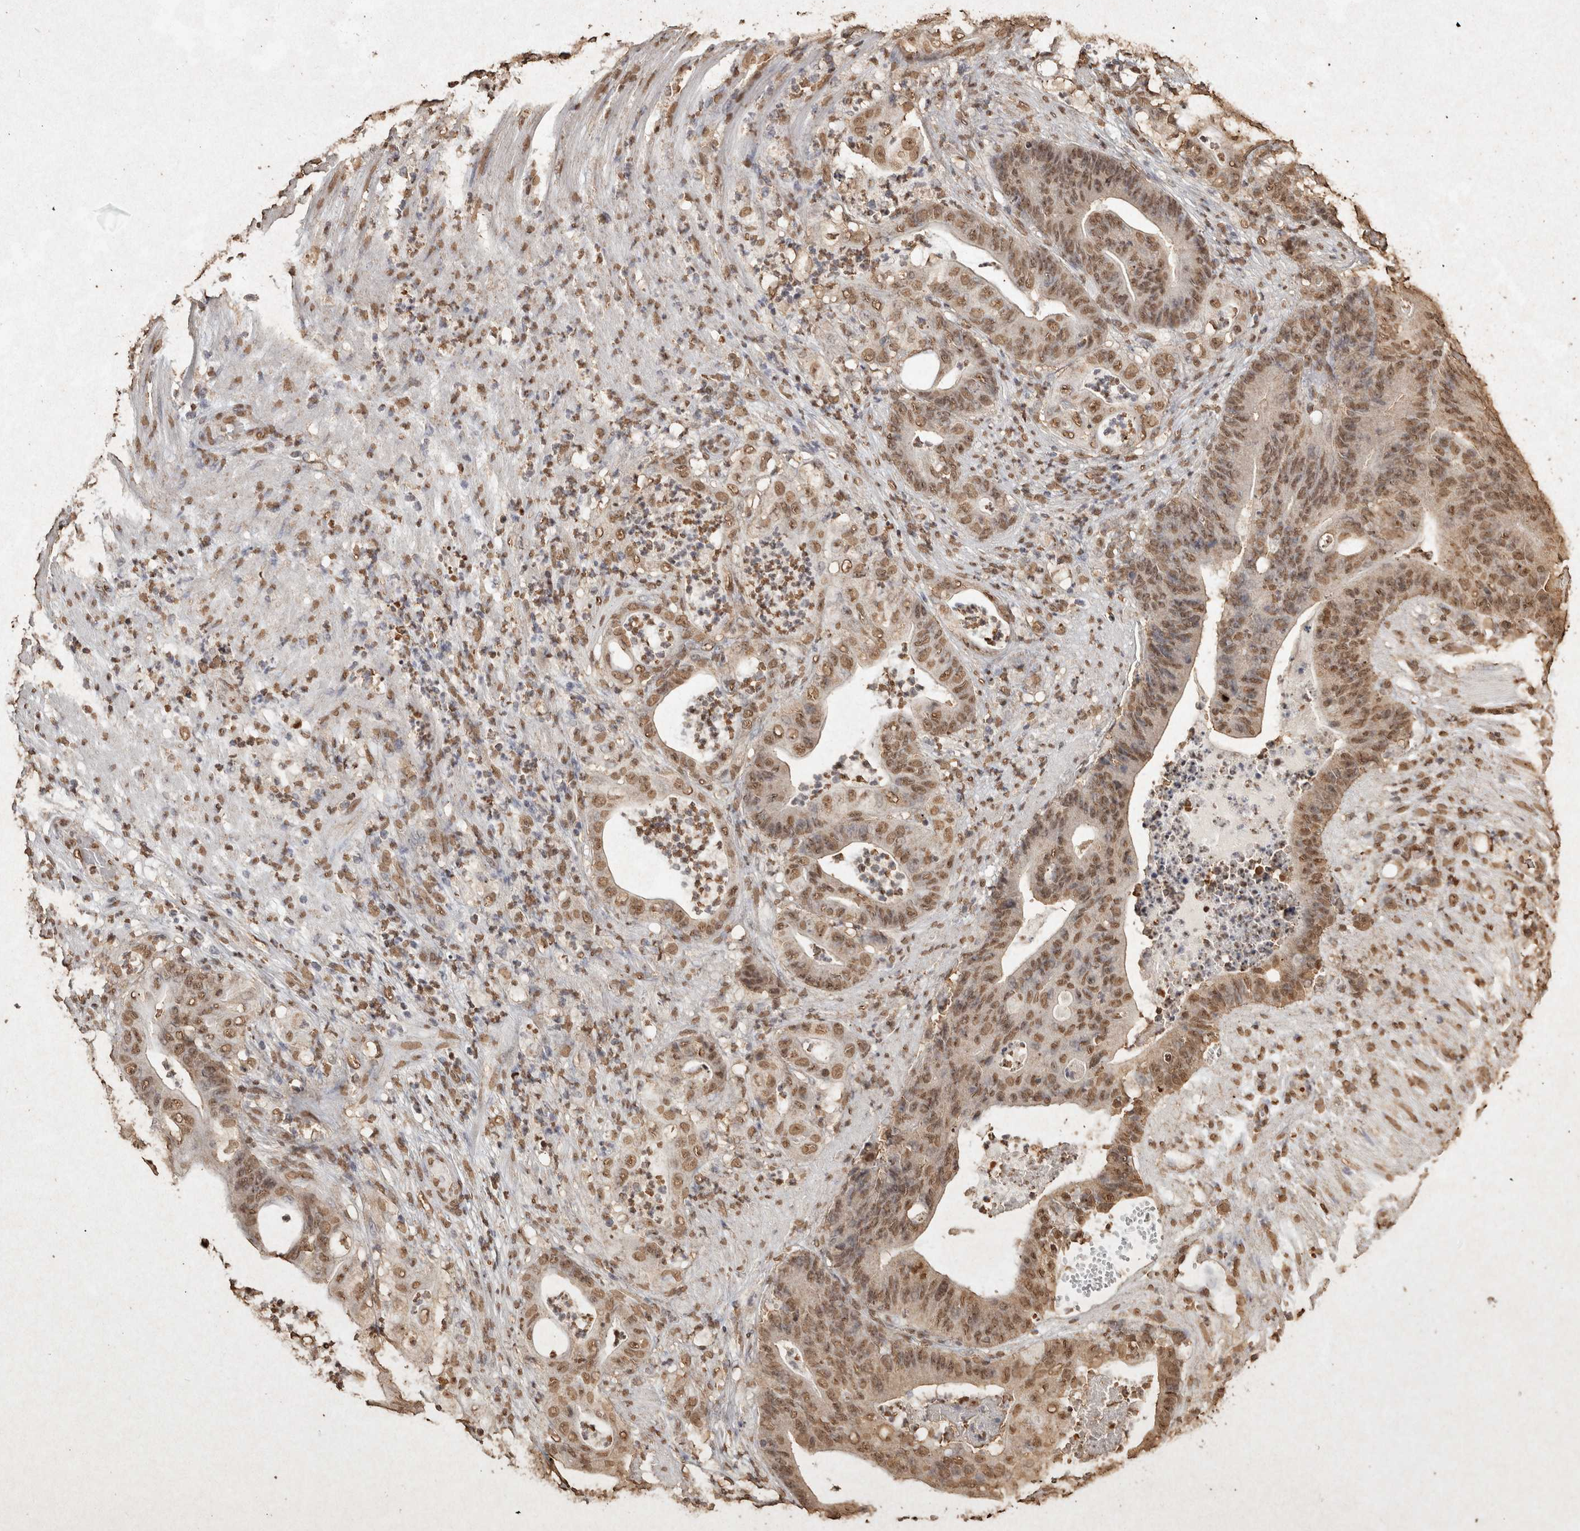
{"staining": {"intensity": "moderate", "quantity": ">75%", "location": "nuclear"}, "tissue": "stomach cancer", "cell_type": "Tumor cells", "image_type": "cancer", "snomed": [{"axis": "morphology", "description": "Adenocarcinoma, NOS"}, {"axis": "topography", "description": "Stomach"}], "caption": "An image of human adenocarcinoma (stomach) stained for a protein shows moderate nuclear brown staining in tumor cells.", "gene": "FSTL3", "patient": {"sex": "female", "age": 73}}